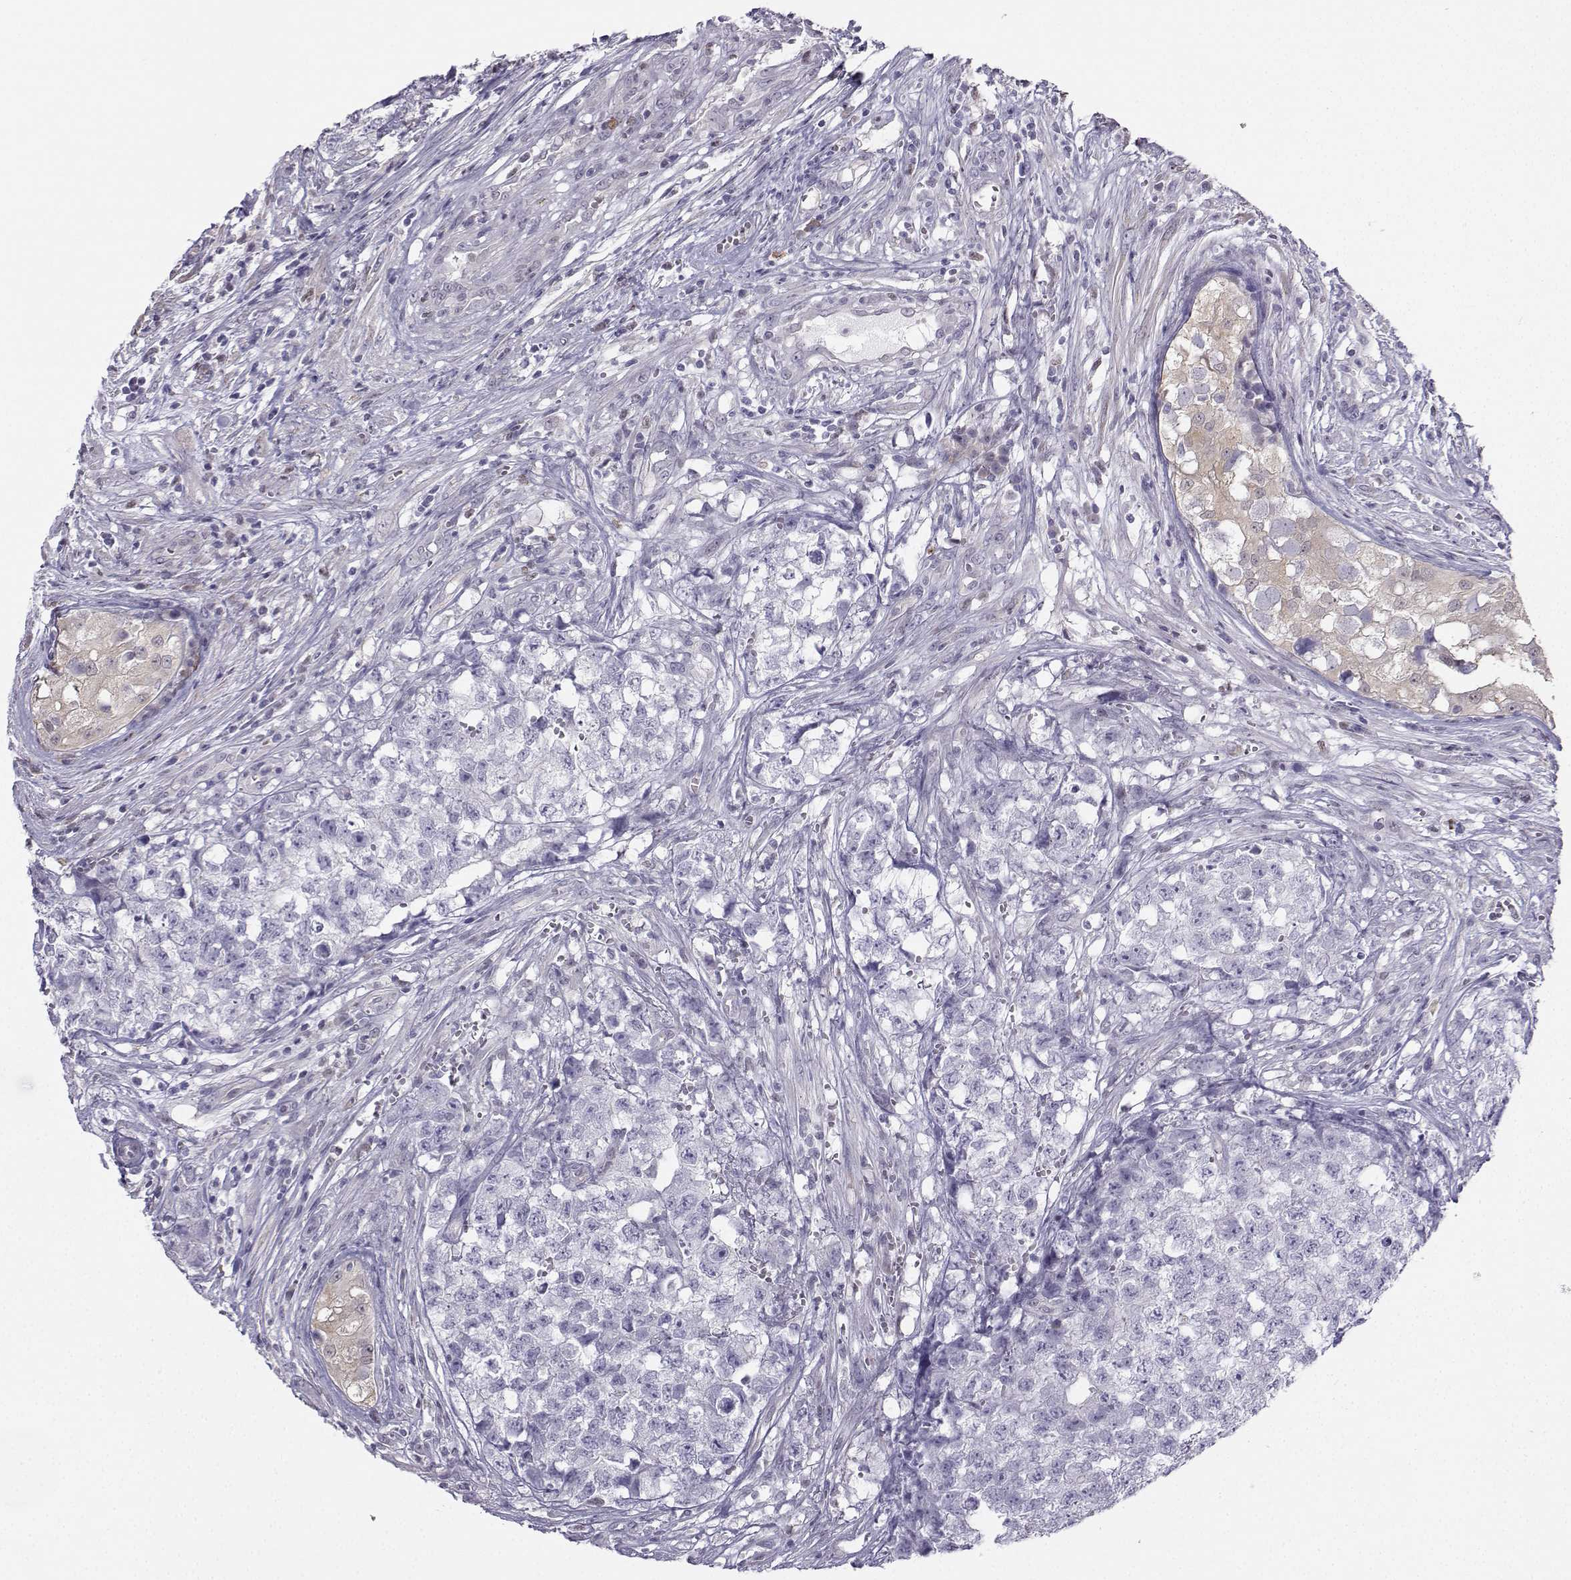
{"staining": {"intensity": "negative", "quantity": "none", "location": "none"}, "tissue": "testis cancer", "cell_type": "Tumor cells", "image_type": "cancer", "snomed": [{"axis": "morphology", "description": "Seminoma, NOS"}, {"axis": "morphology", "description": "Carcinoma, Embryonal, NOS"}, {"axis": "topography", "description": "Testis"}], "caption": "Protein analysis of testis cancer (embryonal carcinoma) shows no significant positivity in tumor cells.", "gene": "DCLK3", "patient": {"sex": "male", "age": 22}}